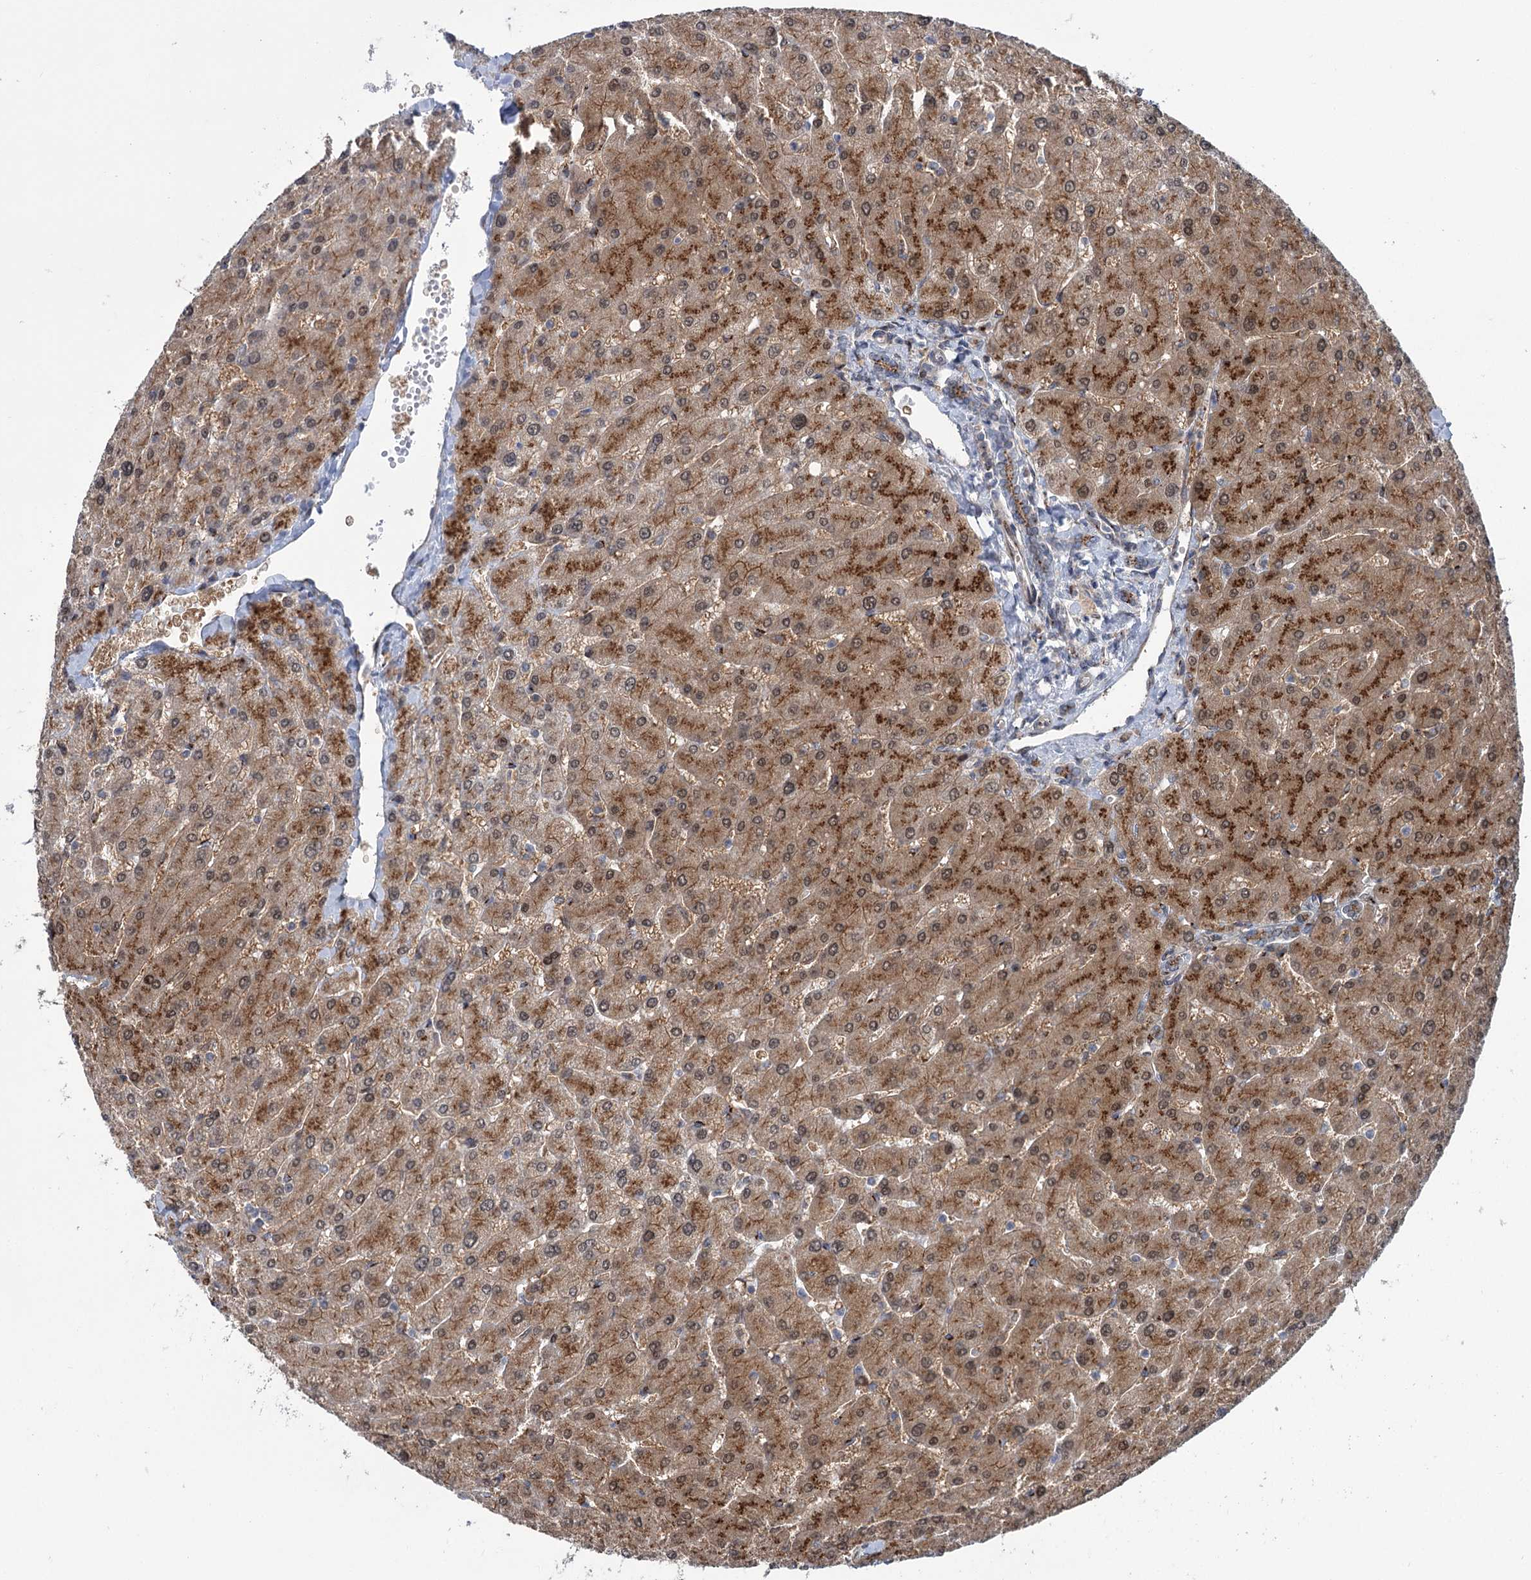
{"staining": {"intensity": "moderate", "quantity": ">75%", "location": "cytoplasmic/membranous"}, "tissue": "liver", "cell_type": "Cholangiocytes", "image_type": "normal", "snomed": [{"axis": "morphology", "description": "Normal tissue, NOS"}, {"axis": "topography", "description": "Liver"}], "caption": "Immunohistochemical staining of benign liver shows medium levels of moderate cytoplasmic/membranous expression in about >75% of cholangiocytes. (Stains: DAB (3,3'-diaminobenzidine) in brown, nuclei in blue, Microscopy: brightfield microscopy at high magnification).", "gene": "ELP4", "patient": {"sex": "male", "age": 55}}